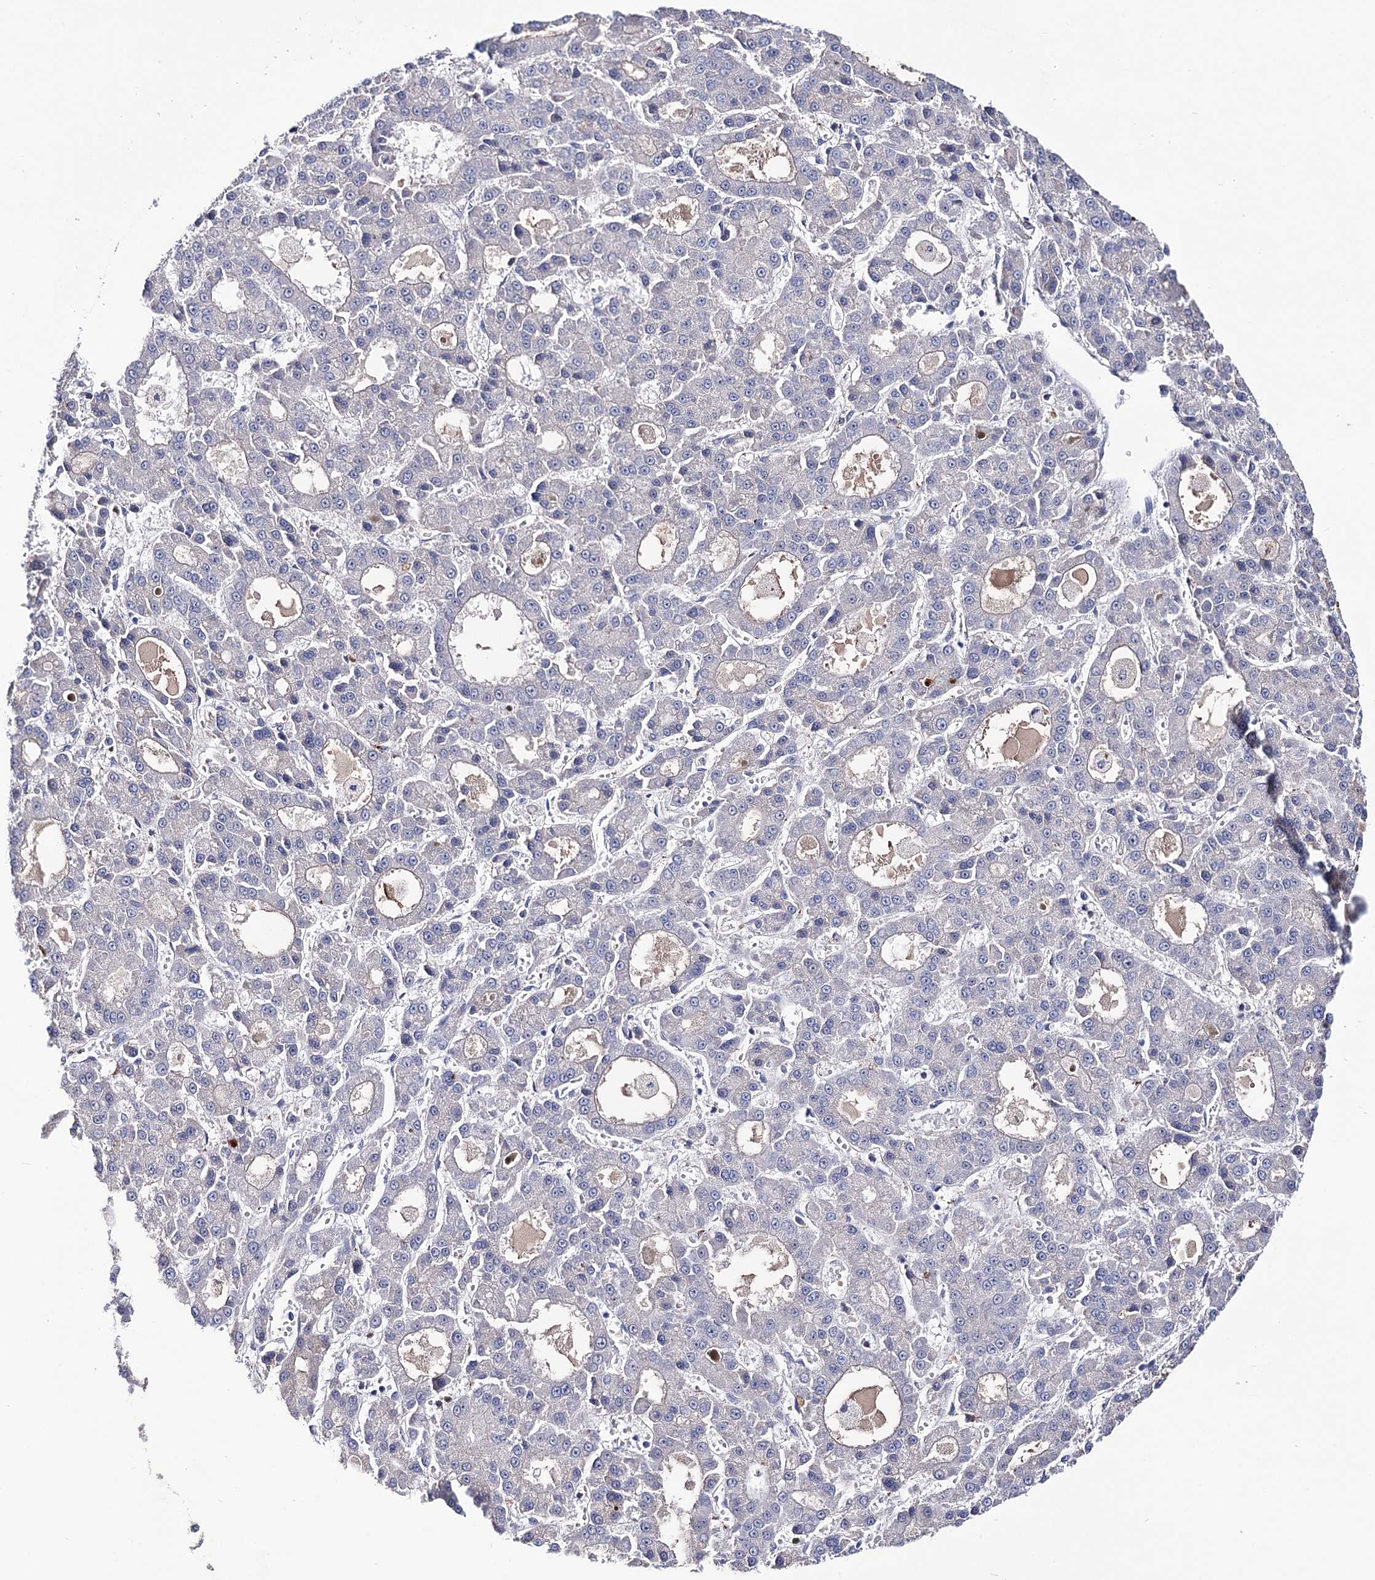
{"staining": {"intensity": "negative", "quantity": "none", "location": "none"}, "tissue": "liver cancer", "cell_type": "Tumor cells", "image_type": "cancer", "snomed": [{"axis": "morphology", "description": "Carcinoma, Hepatocellular, NOS"}, {"axis": "topography", "description": "Liver"}], "caption": "The image demonstrates no significant staining in tumor cells of liver cancer (hepatocellular carcinoma).", "gene": "PCGF5", "patient": {"sex": "male", "age": 70}}